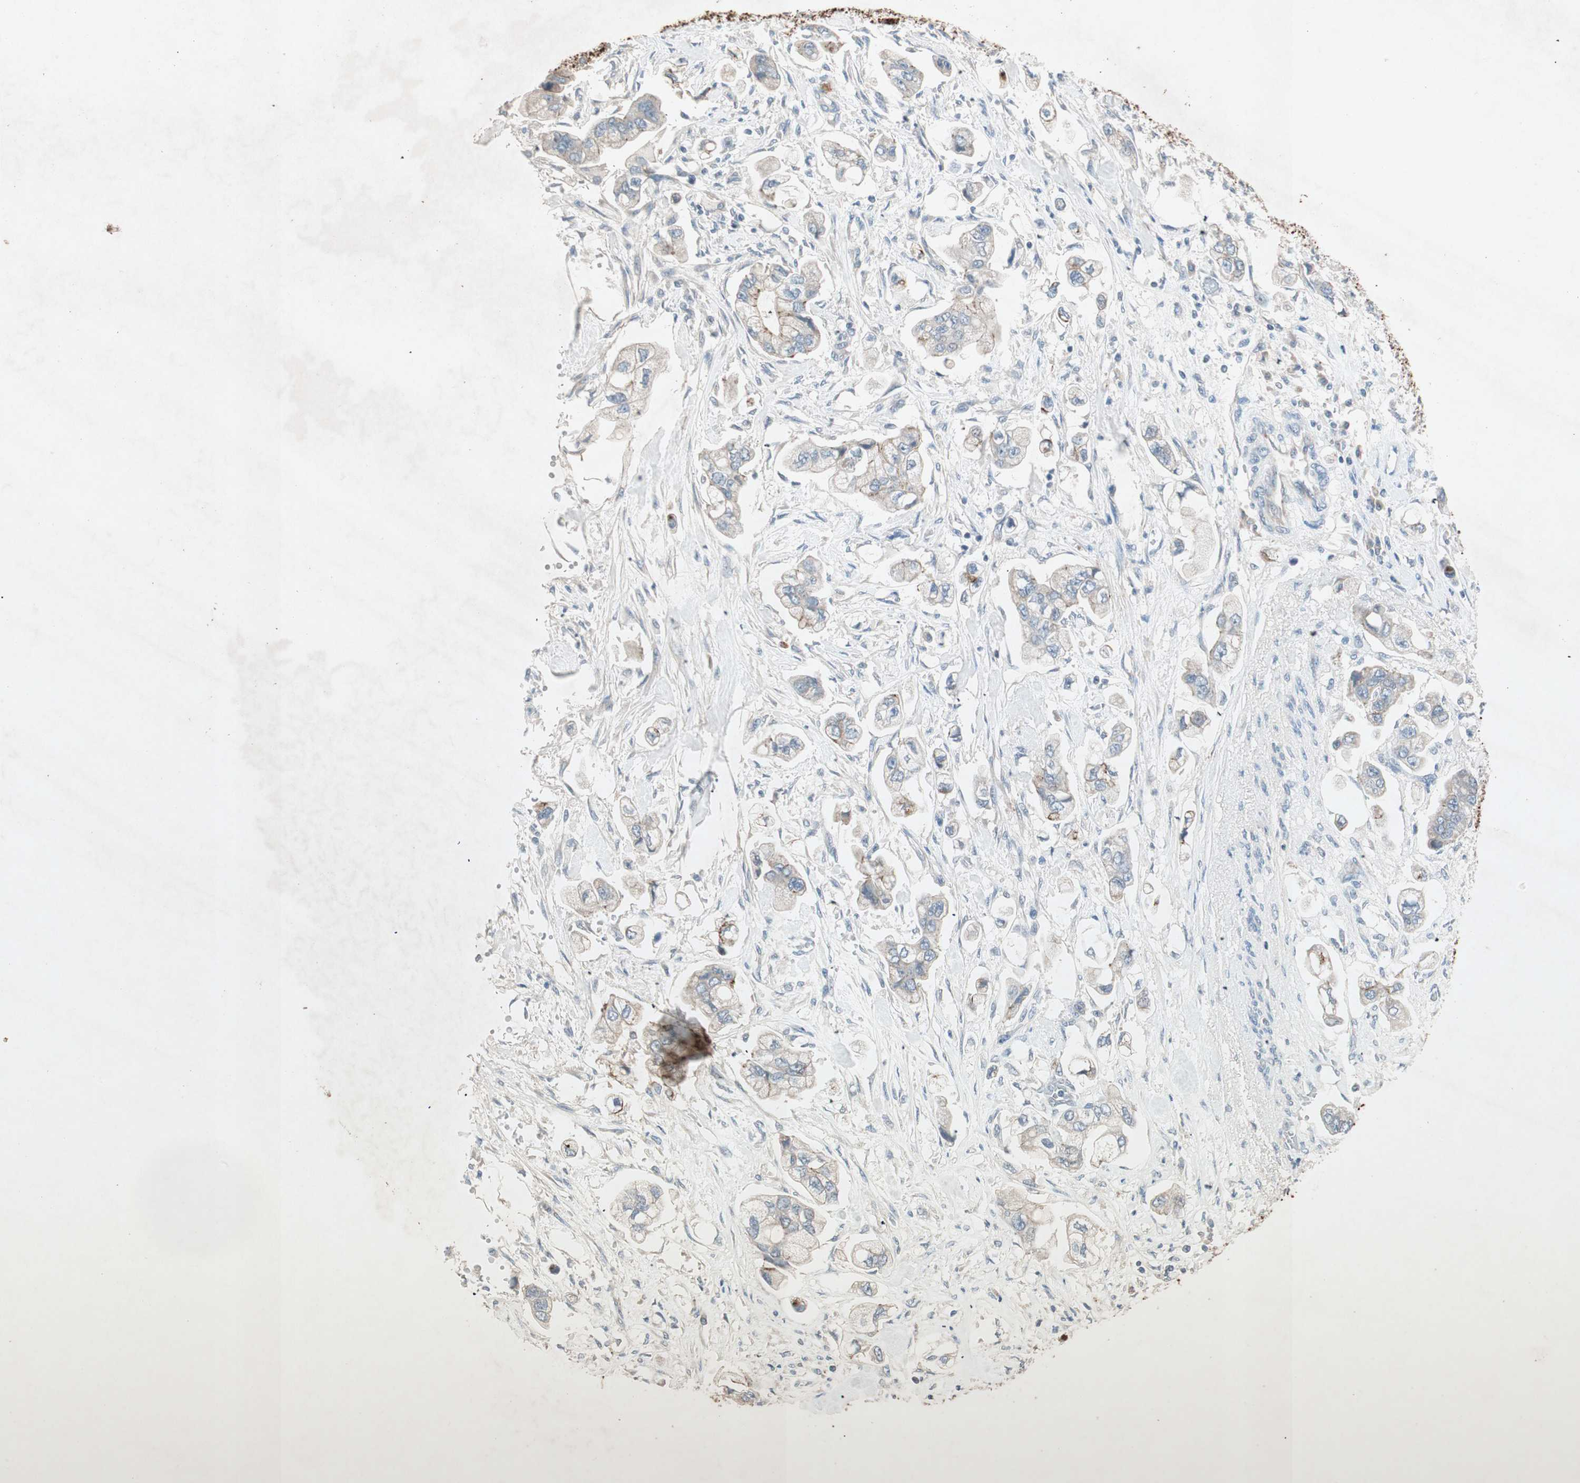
{"staining": {"intensity": "weak", "quantity": "25%-75%", "location": "cytoplasmic/membranous"}, "tissue": "stomach cancer", "cell_type": "Tumor cells", "image_type": "cancer", "snomed": [{"axis": "morphology", "description": "Adenocarcinoma, NOS"}, {"axis": "topography", "description": "Stomach"}], "caption": "The micrograph exhibits immunohistochemical staining of adenocarcinoma (stomach). There is weak cytoplasmic/membranous expression is identified in about 25%-75% of tumor cells.", "gene": "NKAIN1", "patient": {"sex": "male", "age": 62}}